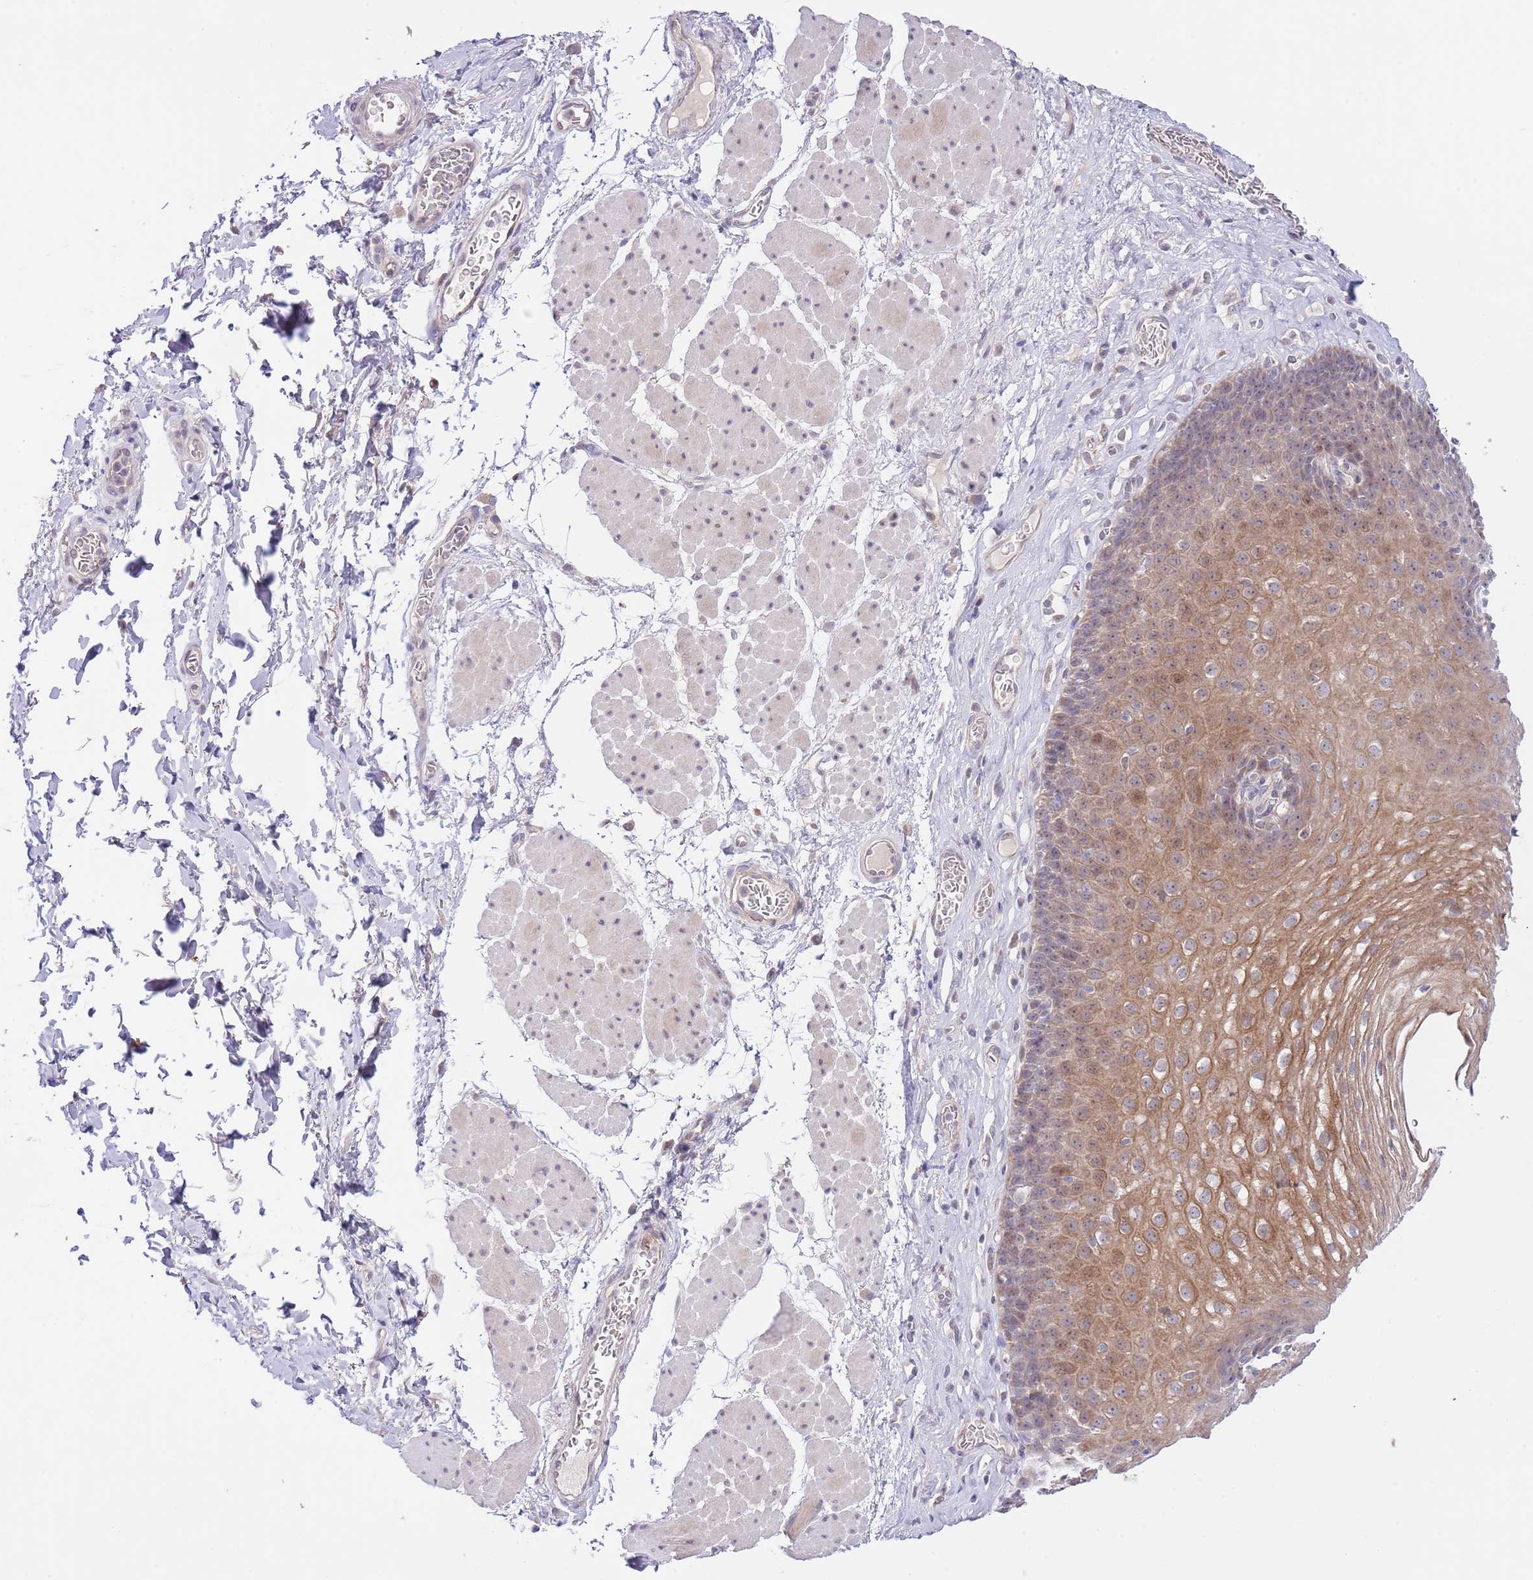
{"staining": {"intensity": "moderate", "quantity": "25%-75%", "location": "cytoplasmic/membranous"}, "tissue": "esophagus", "cell_type": "Squamous epithelial cells", "image_type": "normal", "snomed": [{"axis": "morphology", "description": "Normal tissue, NOS"}, {"axis": "topography", "description": "Esophagus"}], "caption": "DAB immunohistochemical staining of normal esophagus displays moderate cytoplasmic/membranous protein positivity in about 25%-75% of squamous epithelial cells.", "gene": "AP1S2", "patient": {"sex": "female", "age": 66}}